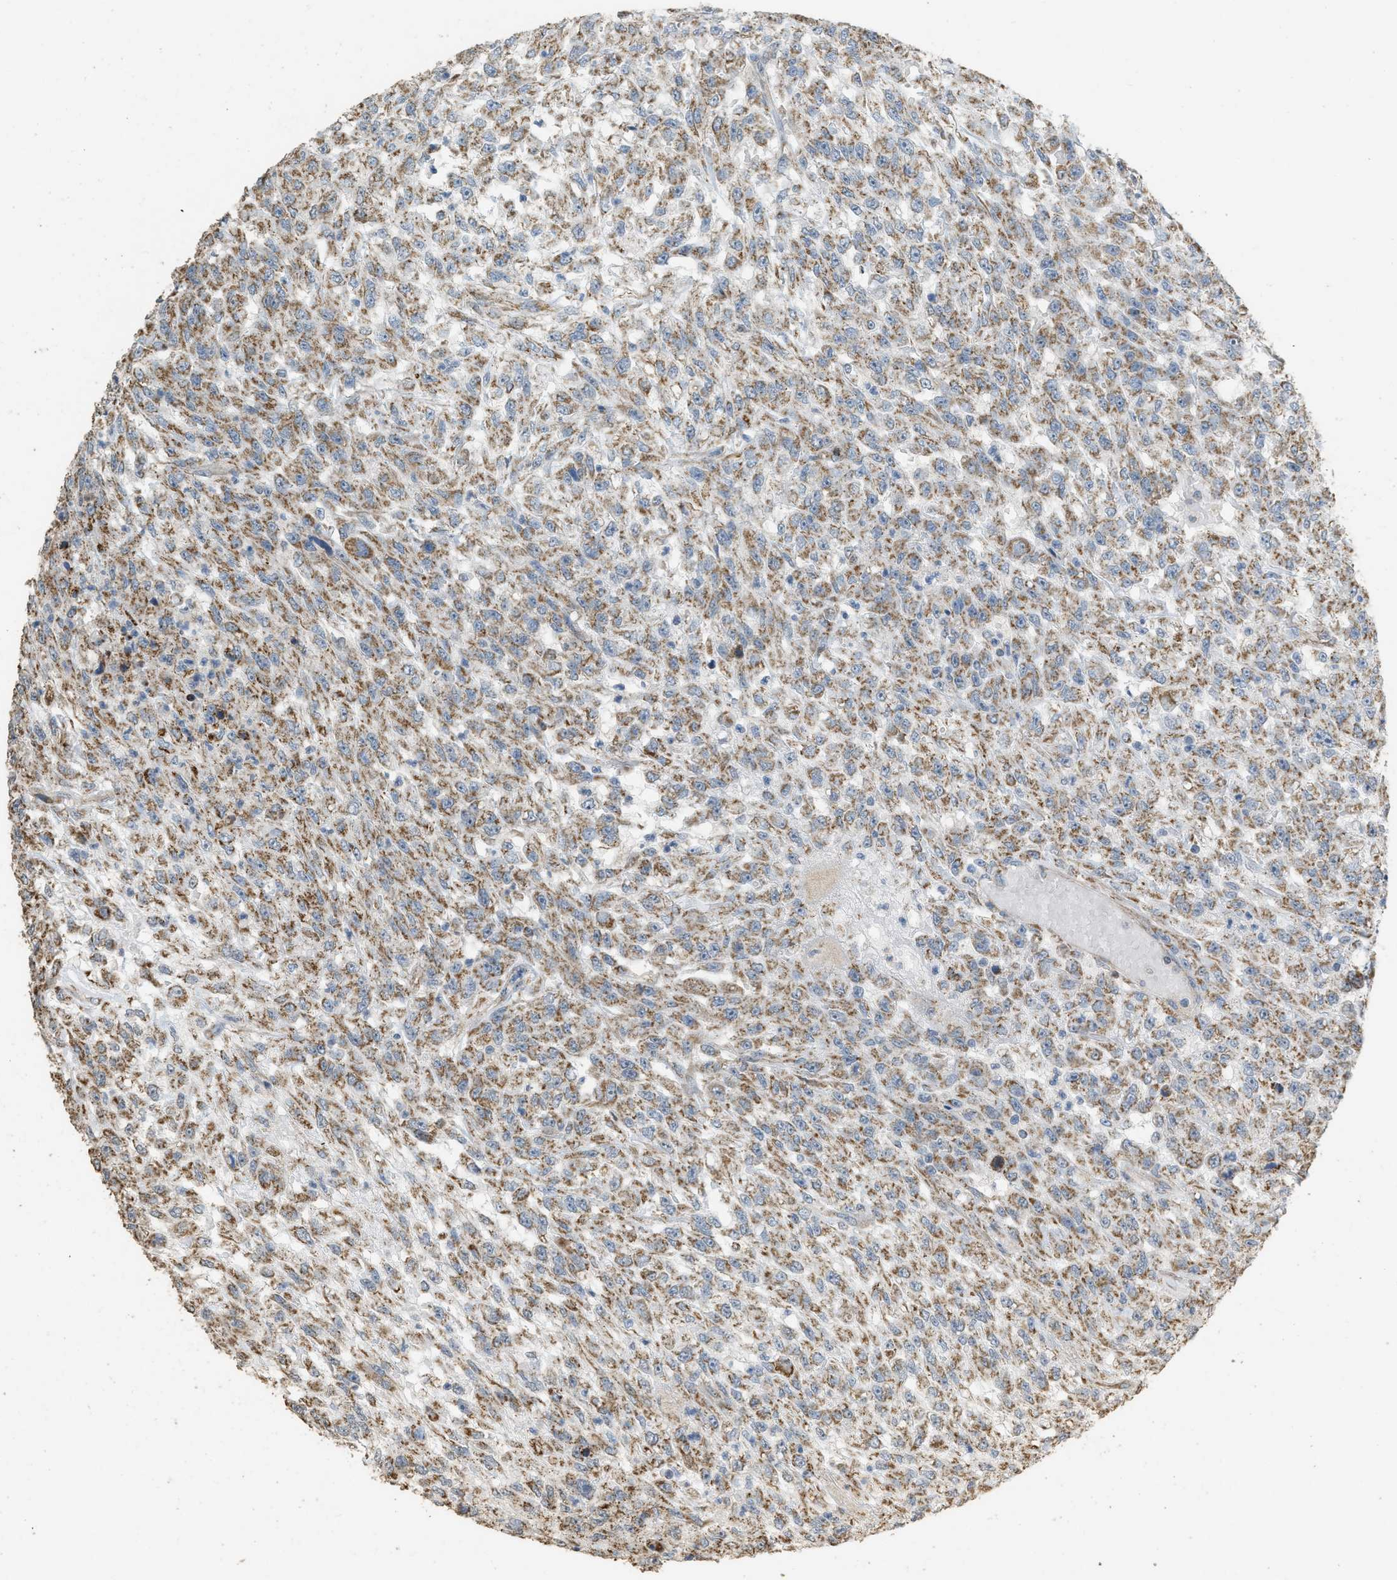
{"staining": {"intensity": "moderate", "quantity": ">75%", "location": "cytoplasmic/membranous"}, "tissue": "urothelial cancer", "cell_type": "Tumor cells", "image_type": "cancer", "snomed": [{"axis": "morphology", "description": "Urothelial carcinoma, High grade"}, {"axis": "topography", "description": "Urinary bladder"}], "caption": "This micrograph exhibits urothelial carcinoma (high-grade) stained with immunohistochemistry to label a protein in brown. The cytoplasmic/membranous of tumor cells show moderate positivity for the protein. Nuclei are counter-stained blue.", "gene": "KCNA4", "patient": {"sex": "male", "age": 46}}